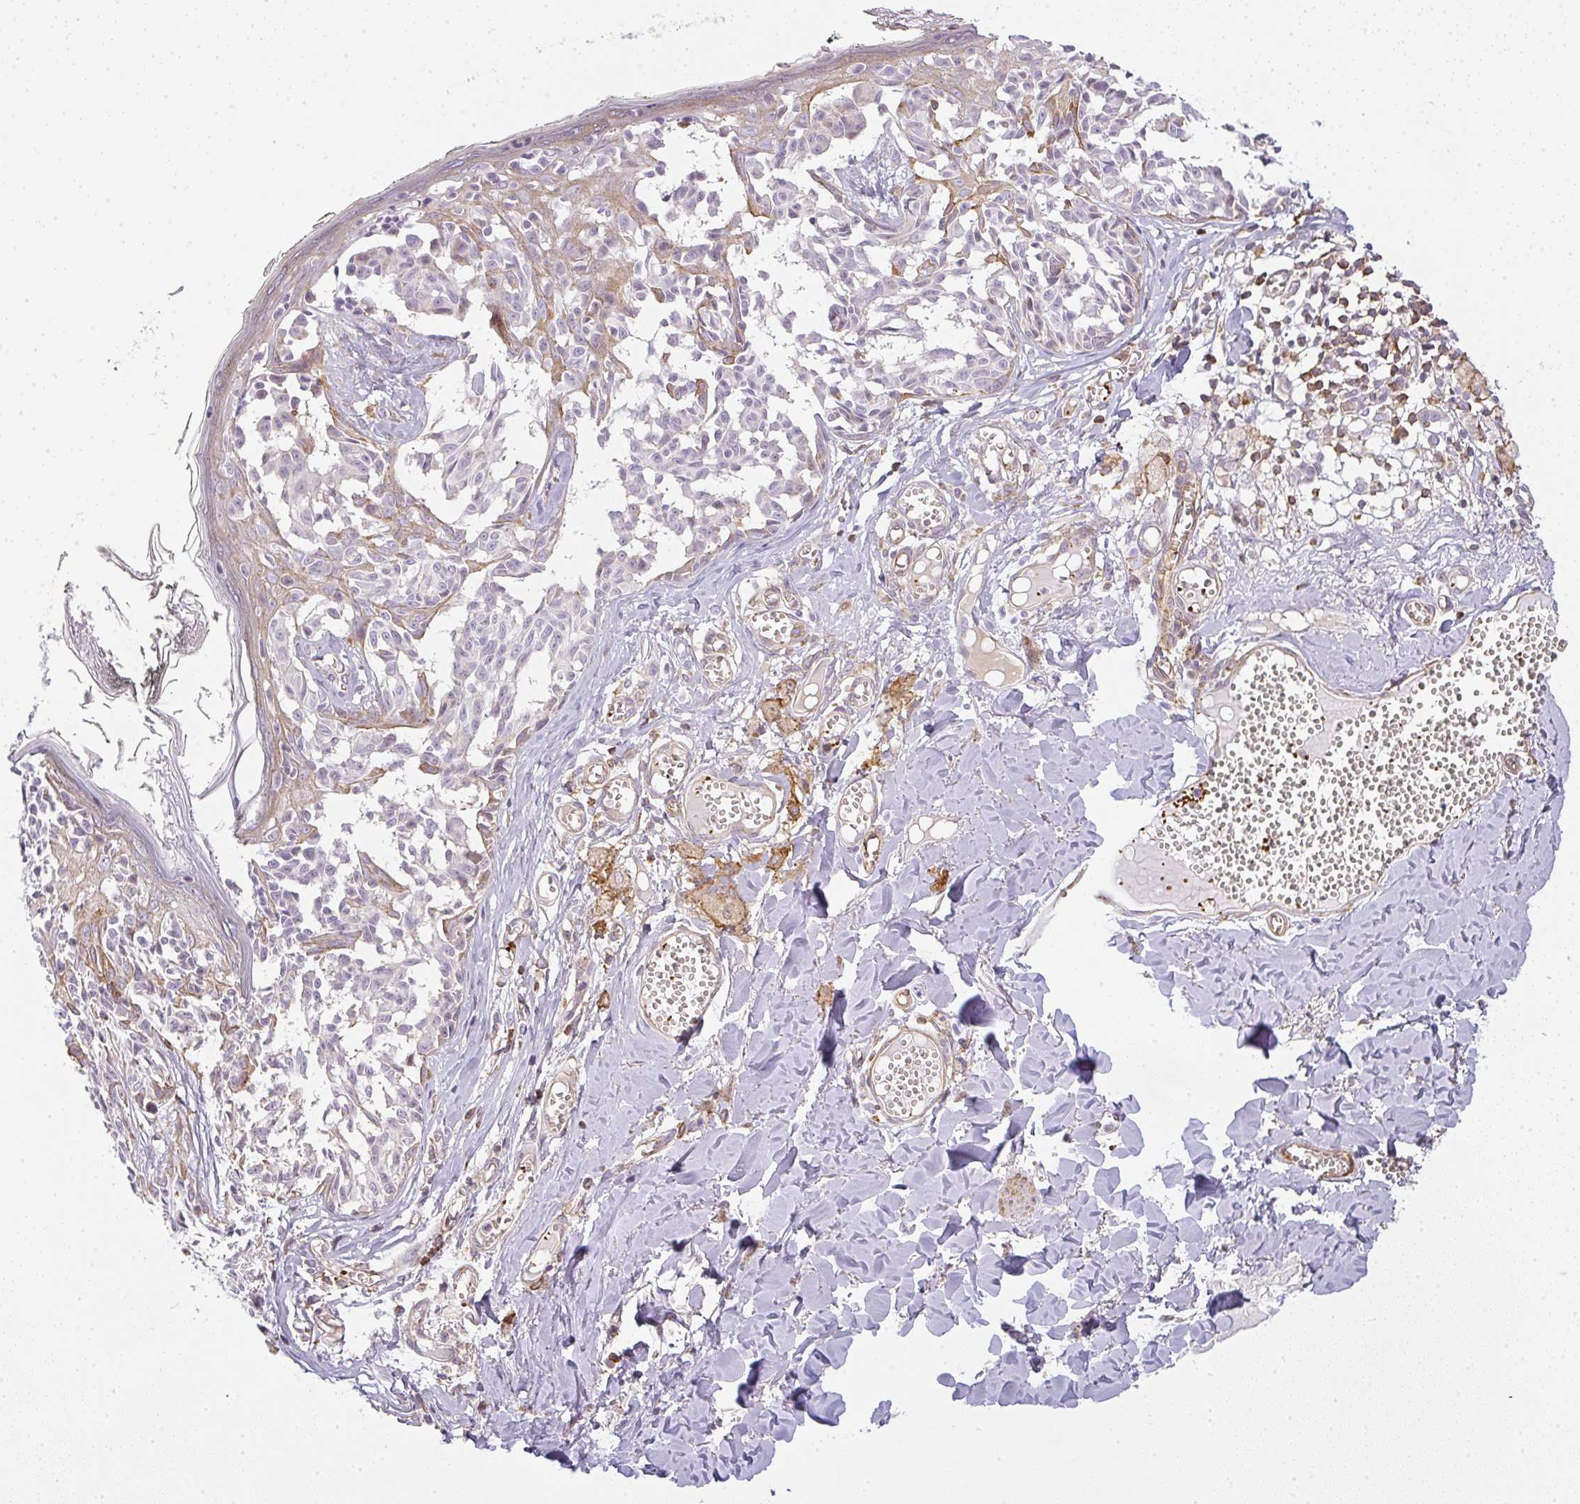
{"staining": {"intensity": "negative", "quantity": "none", "location": "none"}, "tissue": "melanoma", "cell_type": "Tumor cells", "image_type": "cancer", "snomed": [{"axis": "morphology", "description": "Malignant melanoma, NOS"}, {"axis": "topography", "description": "Skin"}], "caption": "A micrograph of human malignant melanoma is negative for staining in tumor cells.", "gene": "SULF1", "patient": {"sex": "female", "age": 43}}